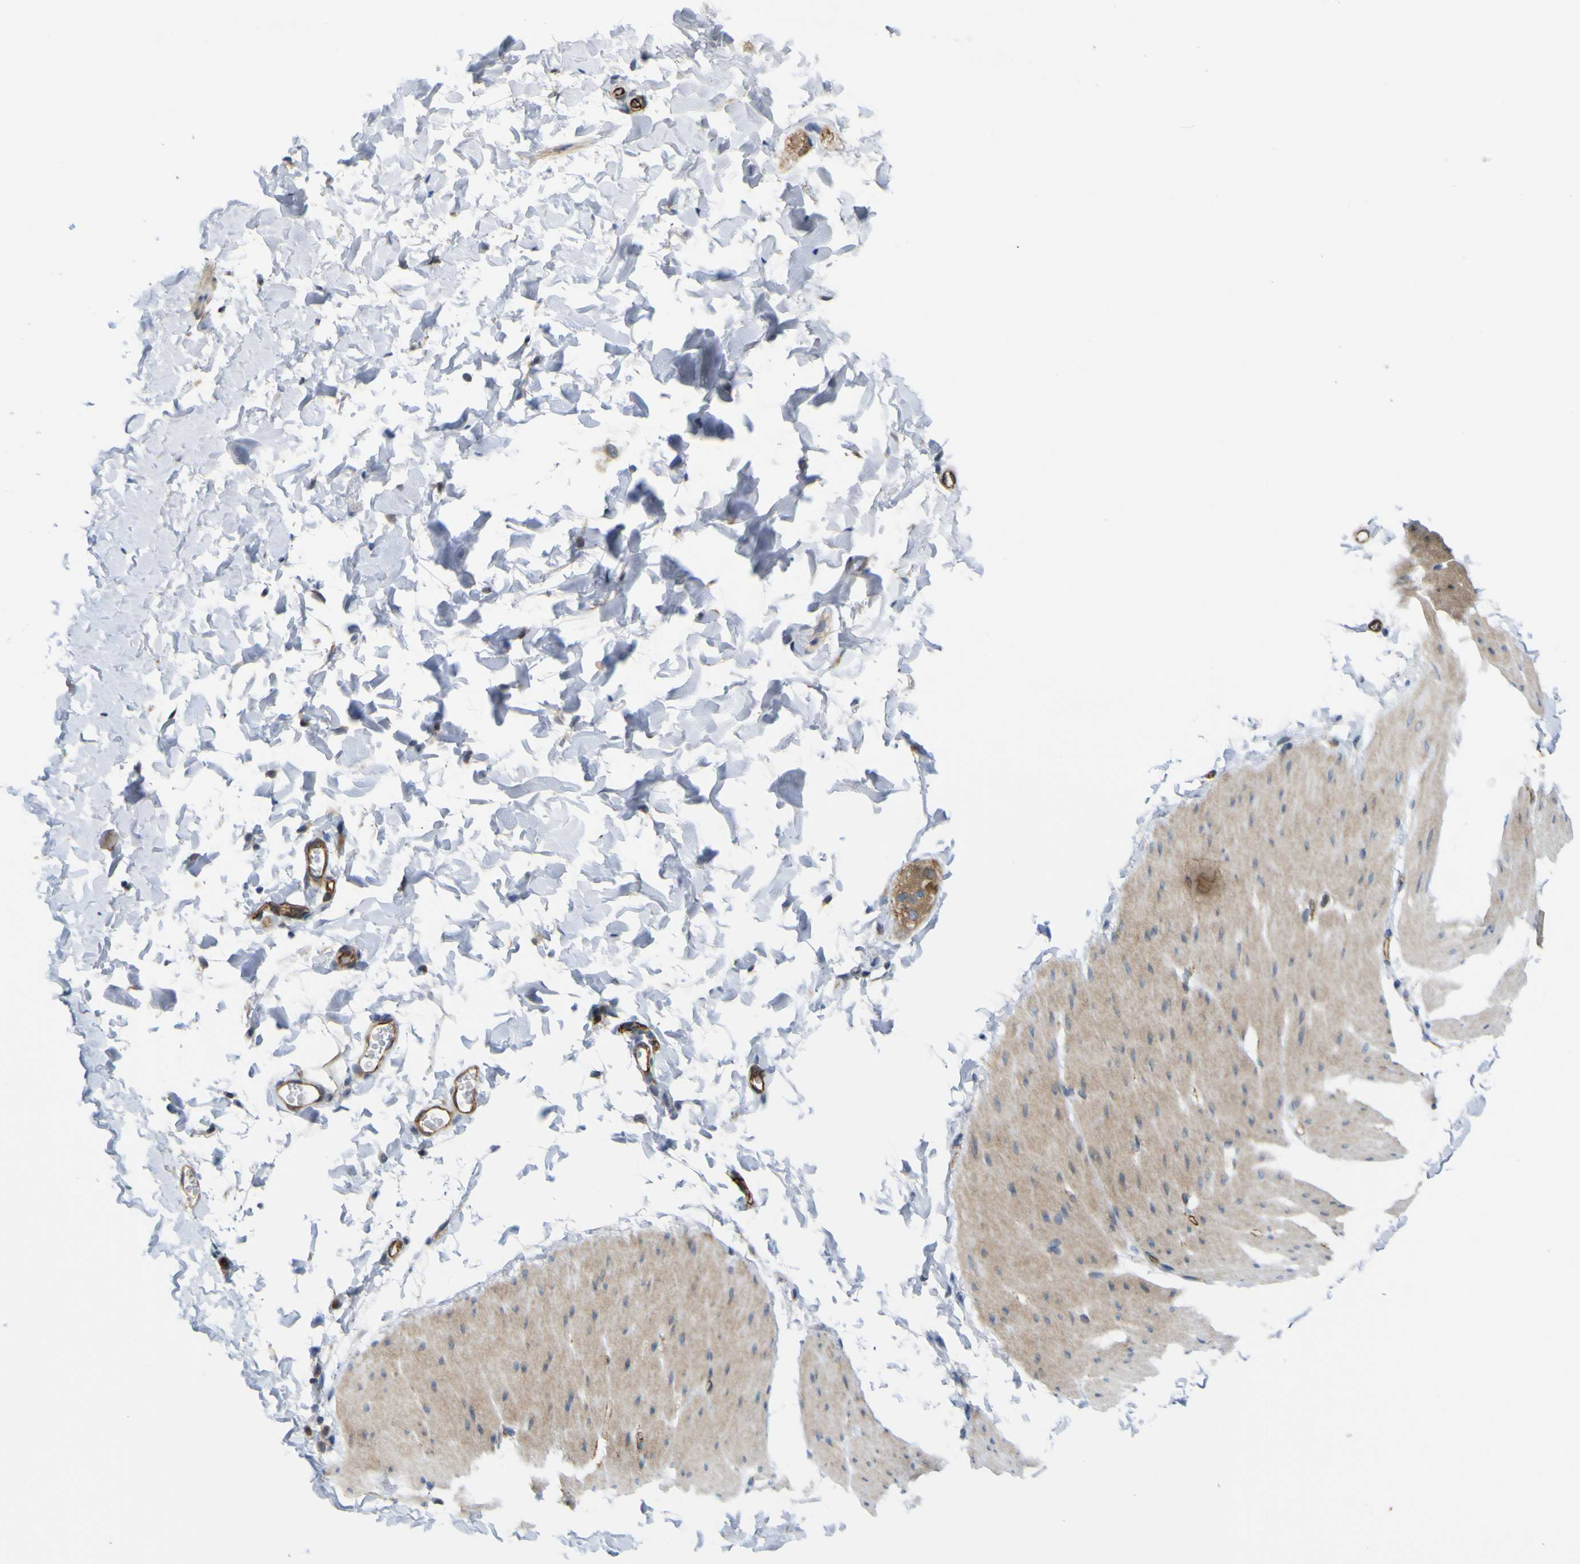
{"staining": {"intensity": "moderate", "quantity": ">75%", "location": "cytoplasmic/membranous"}, "tissue": "smooth muscle", "cell_type": "Smooth muscle cells", "image_type": "normal", "snomed": [{"axis": "morphology", "description": "Normal tissue, NOS"}, {"axis": "topography", "description": "Smooth muscle"}, {"axis": "topography", "description": "Colon"}], "caption": "This photomicrograph displays IHC staining of unremarkable smooth muscle, with medium moderate cytoplasmic/membranous staining in approximately >75% of smooth muscle cells.", "gene": "JPH1", "patient": {"sex": "male", "age": 67}}